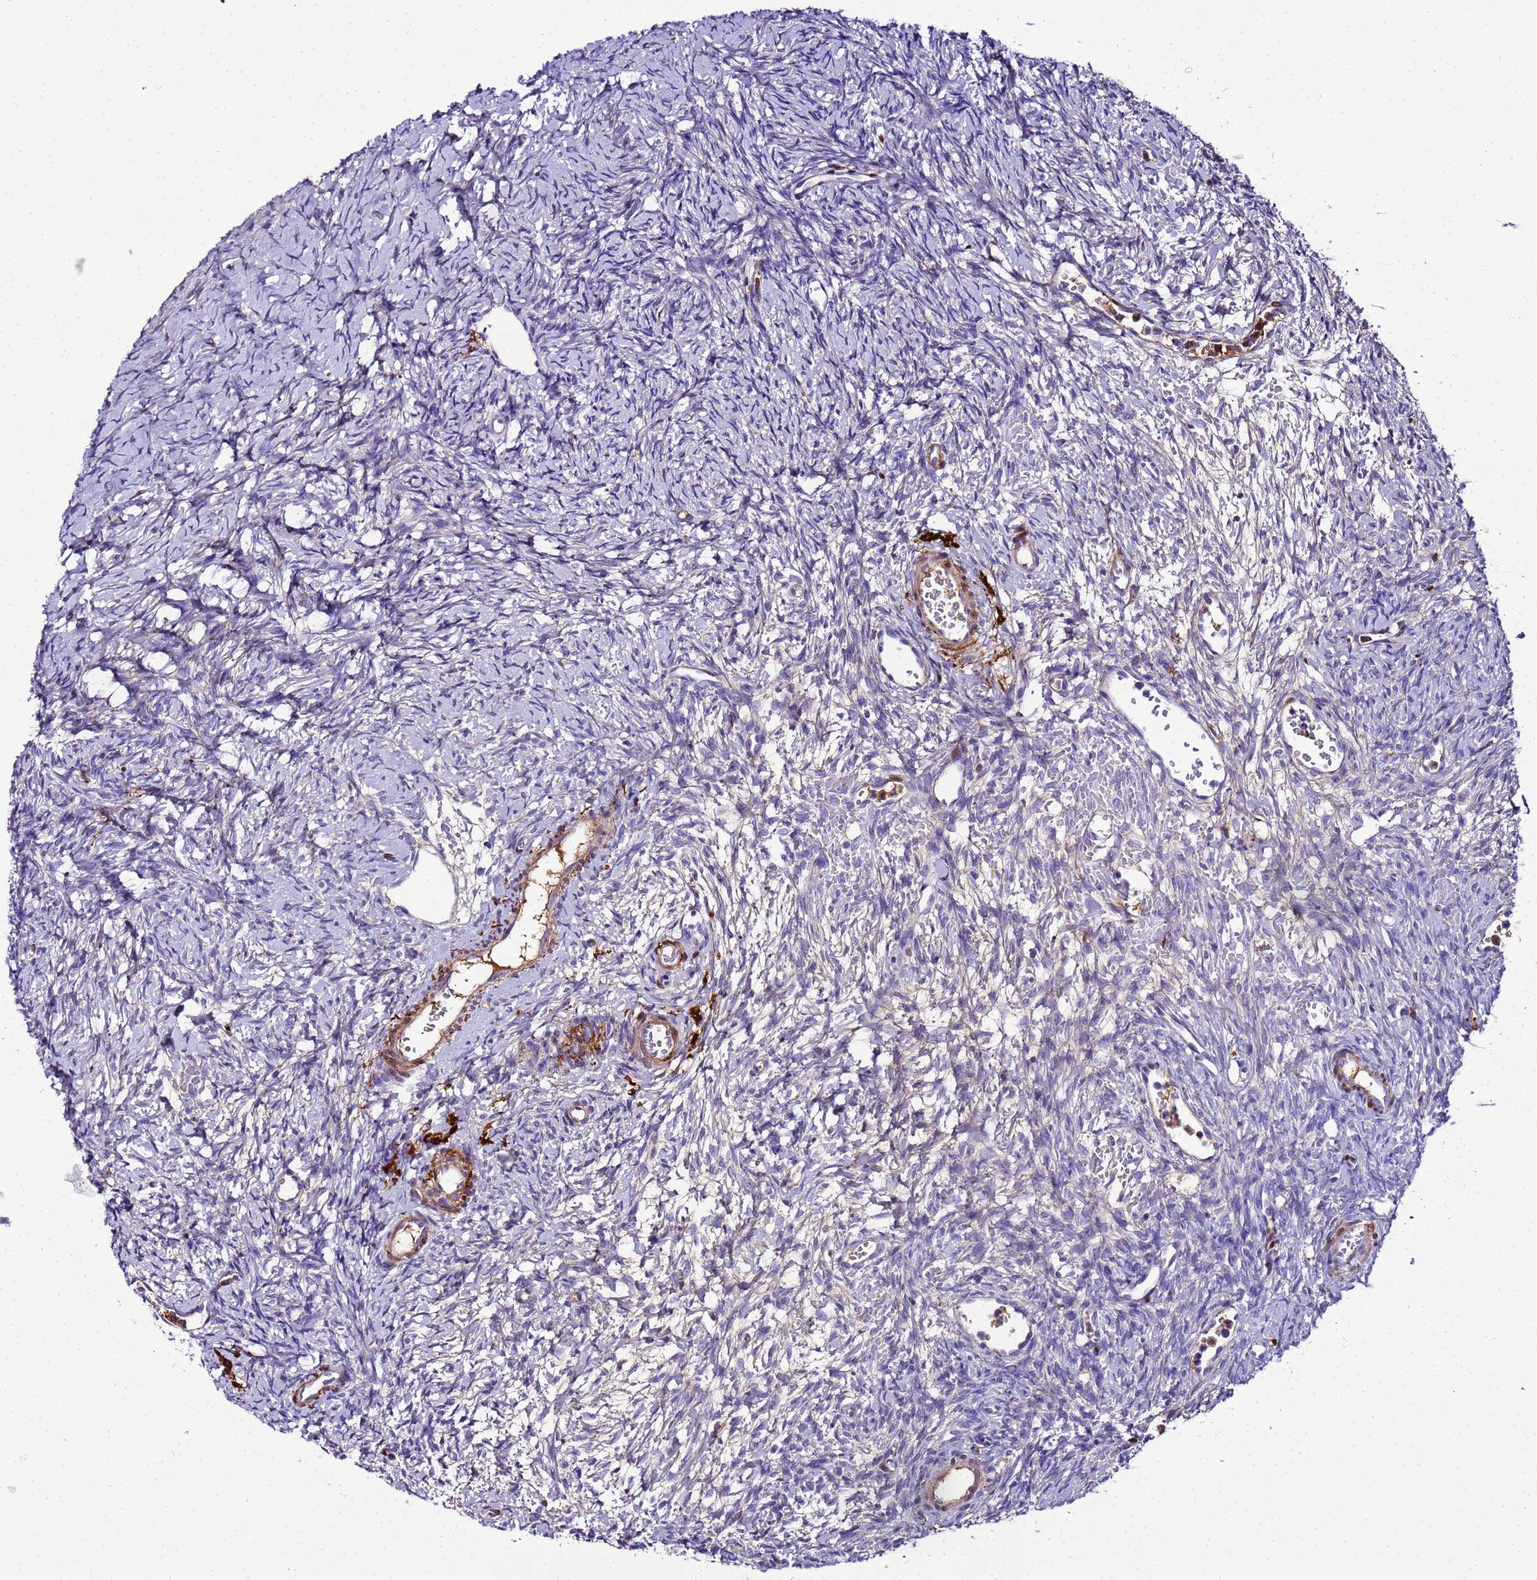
{"staining": {"intensity": "negative", "quantity": "none", "location": "none"}, "tissue": "ovary", "cell_type": "Ovarian stroma cells", "image_type": "normal", "snomed": [{"axis": "morphology", "description": "Normal tissue, NOS"}, {"axis": "topography", "description": "Ovary"}], "caption": "DAB immunohistochemical staining of benign ovary demonstrates no significant expression in ovarian stroma cells.", "gene": "CFHR1", "patient": {"sex": "female", "age": 39}}